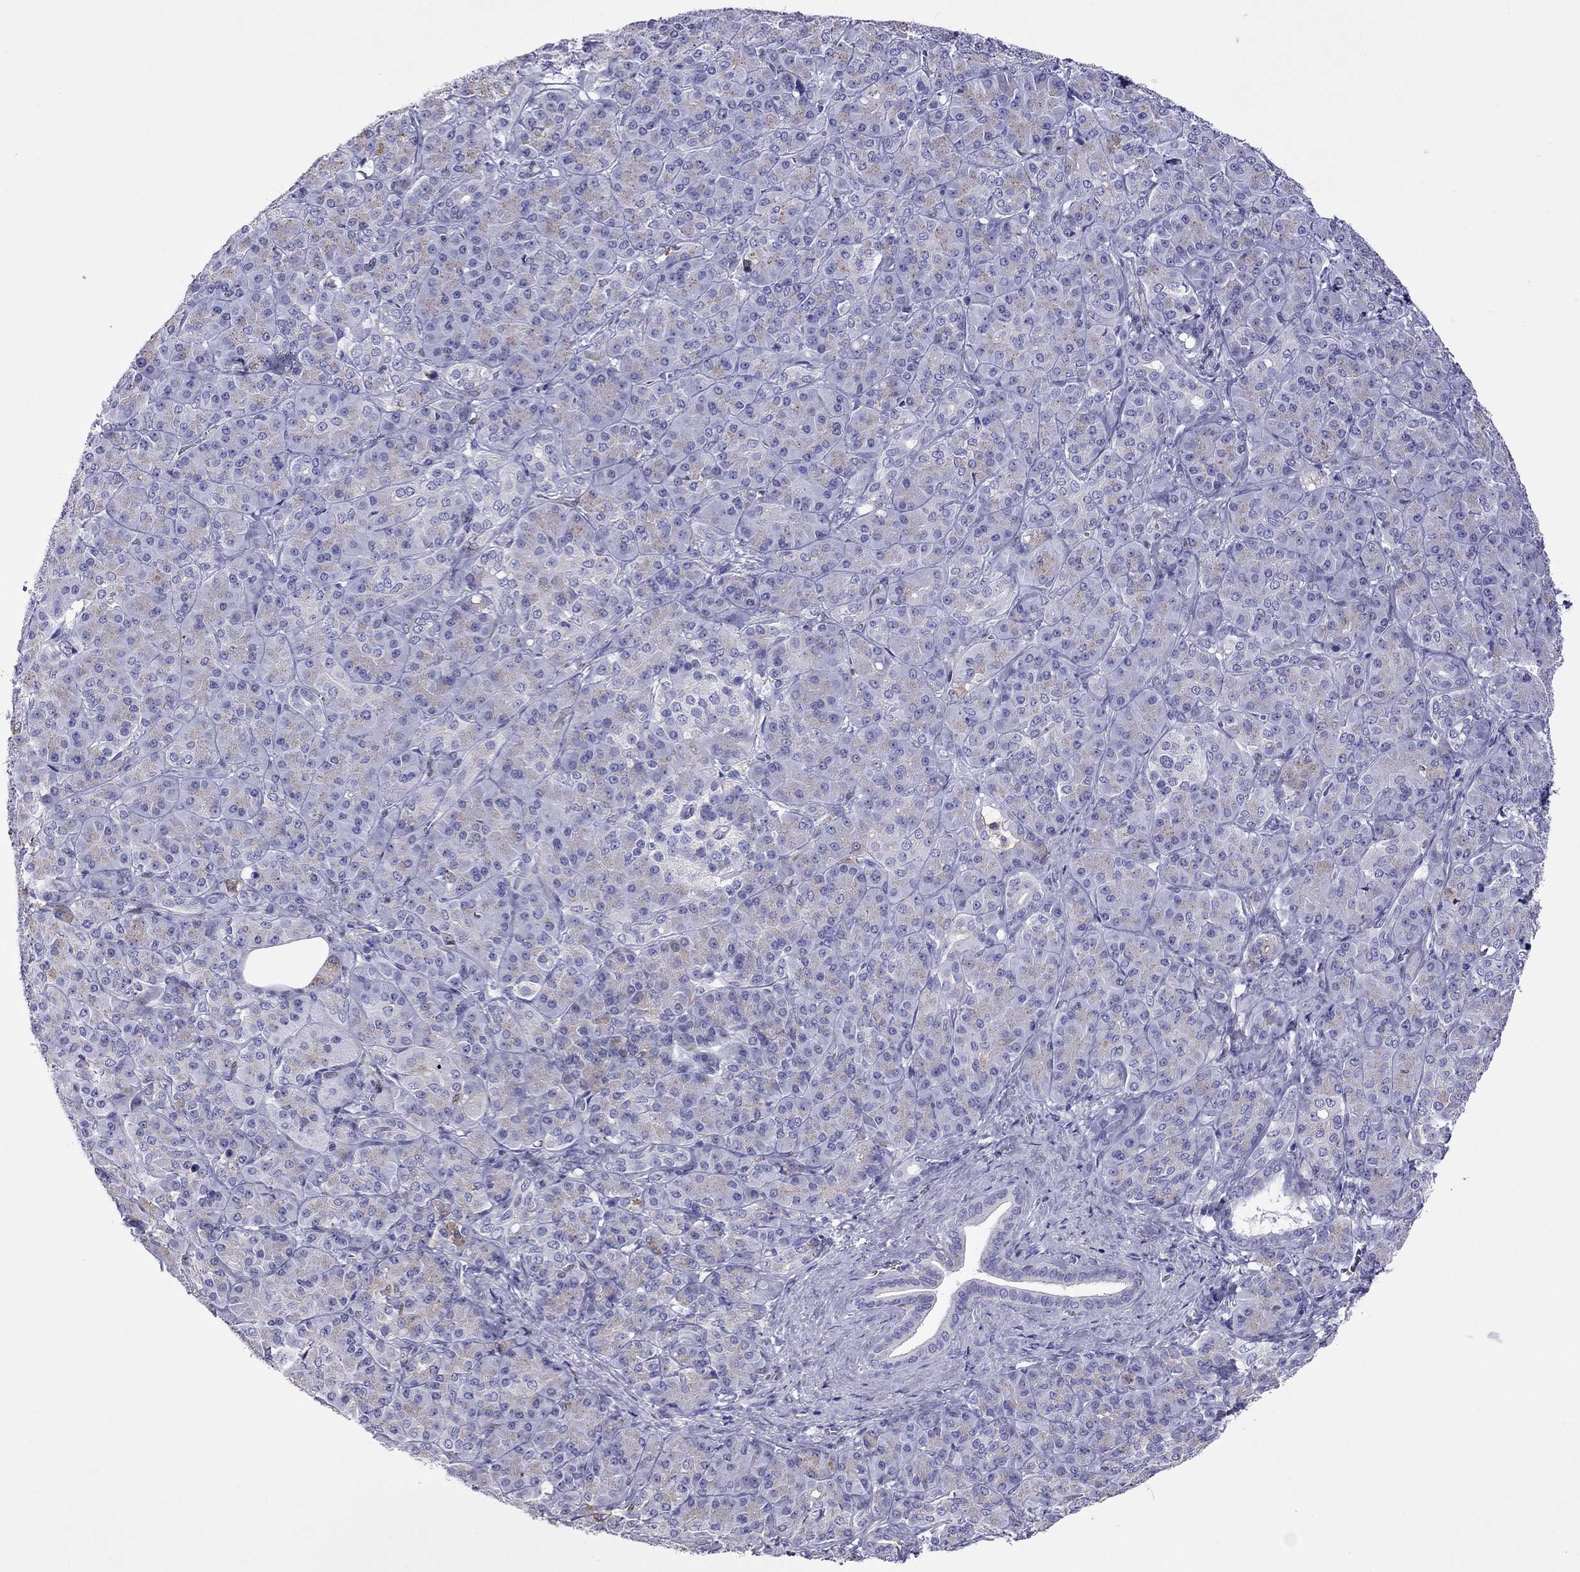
{"staining": {"intensity": "negative", "quantity": "none", "location": "none"}, "tissue": "pancreatic cancer", "cell_type": "Tumor cells", "image_type": "cancer", "snomed": [{"axis": "morphology", "description": "Normal tissue, NOS"}, {"axis": "morphology", "description": "Inflammation, NOS"}, {"axis": "morphology", "description": "Adenocarcinoma, NOS"}, {"axis": "topography", "description": "Pancreas"}], "caption": "Immunohistochemistry (IHC) image of neoplastic tissue: human adenocarcinoma (pancreatic) stained with DAB (3,3'-diaminobenzidine) shows no significant protein expression in tumor cells.", "gene": "MPZ", "patient": {"sex": "male", "age": 57}}